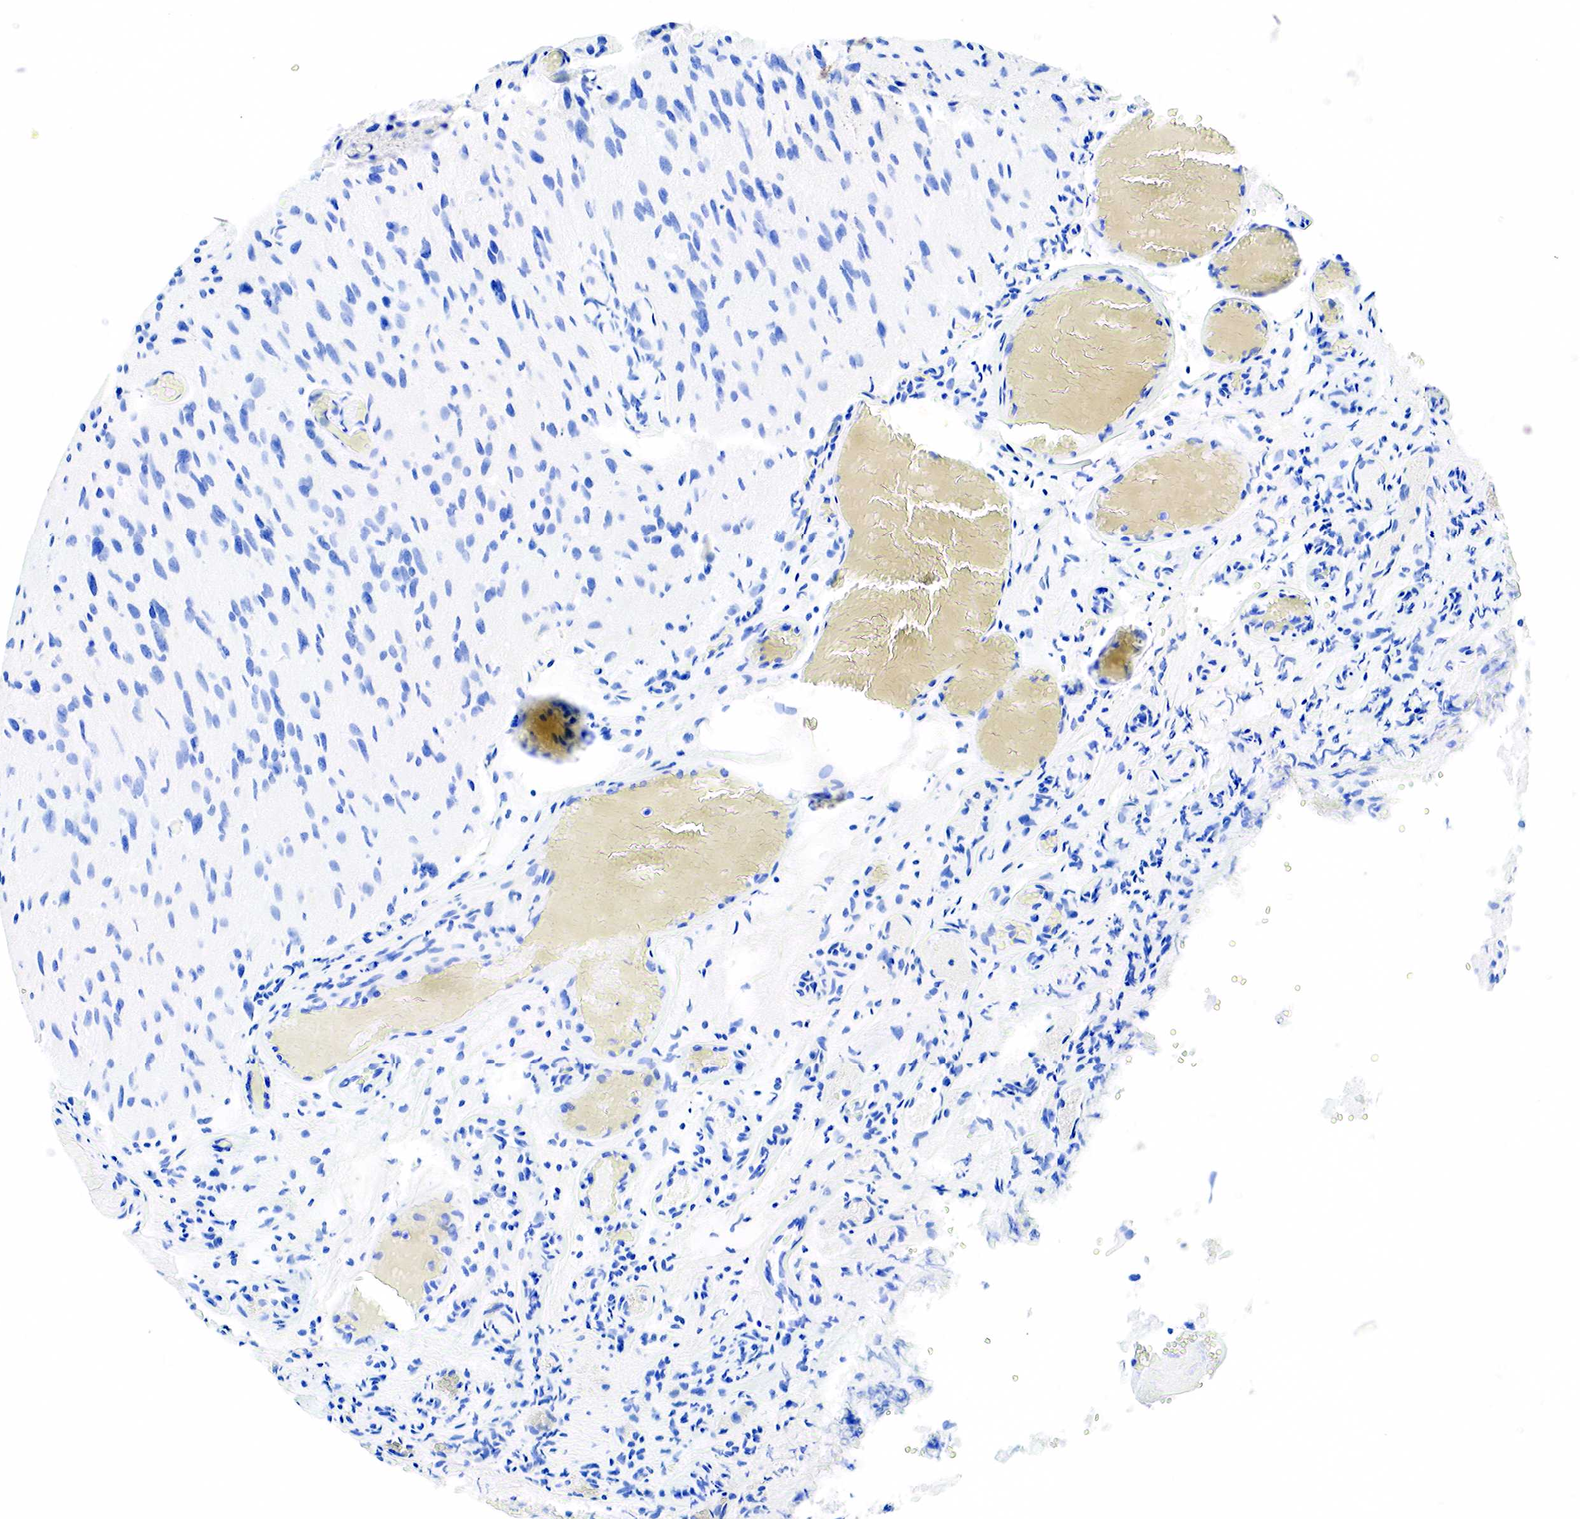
{"staining": {"intensity": "negative", "quantity": "none", "location": "none"}, "tissue": "glioma", "cell_type": "Tumor cells", "image_type": "cancer", "snomed": [{"axis": "morphology", "description": "Glioma, malignant, High grade"}, {"axis": "topography", "description": "Brain"}], "caption": "Immunohistochemistry micrograph of neoplastic tissue: glioma stained with DAB displays no significant protein staining in tumor cells.", "gene": "KRT7", "patient": {"sex": "male", "age": 69}}